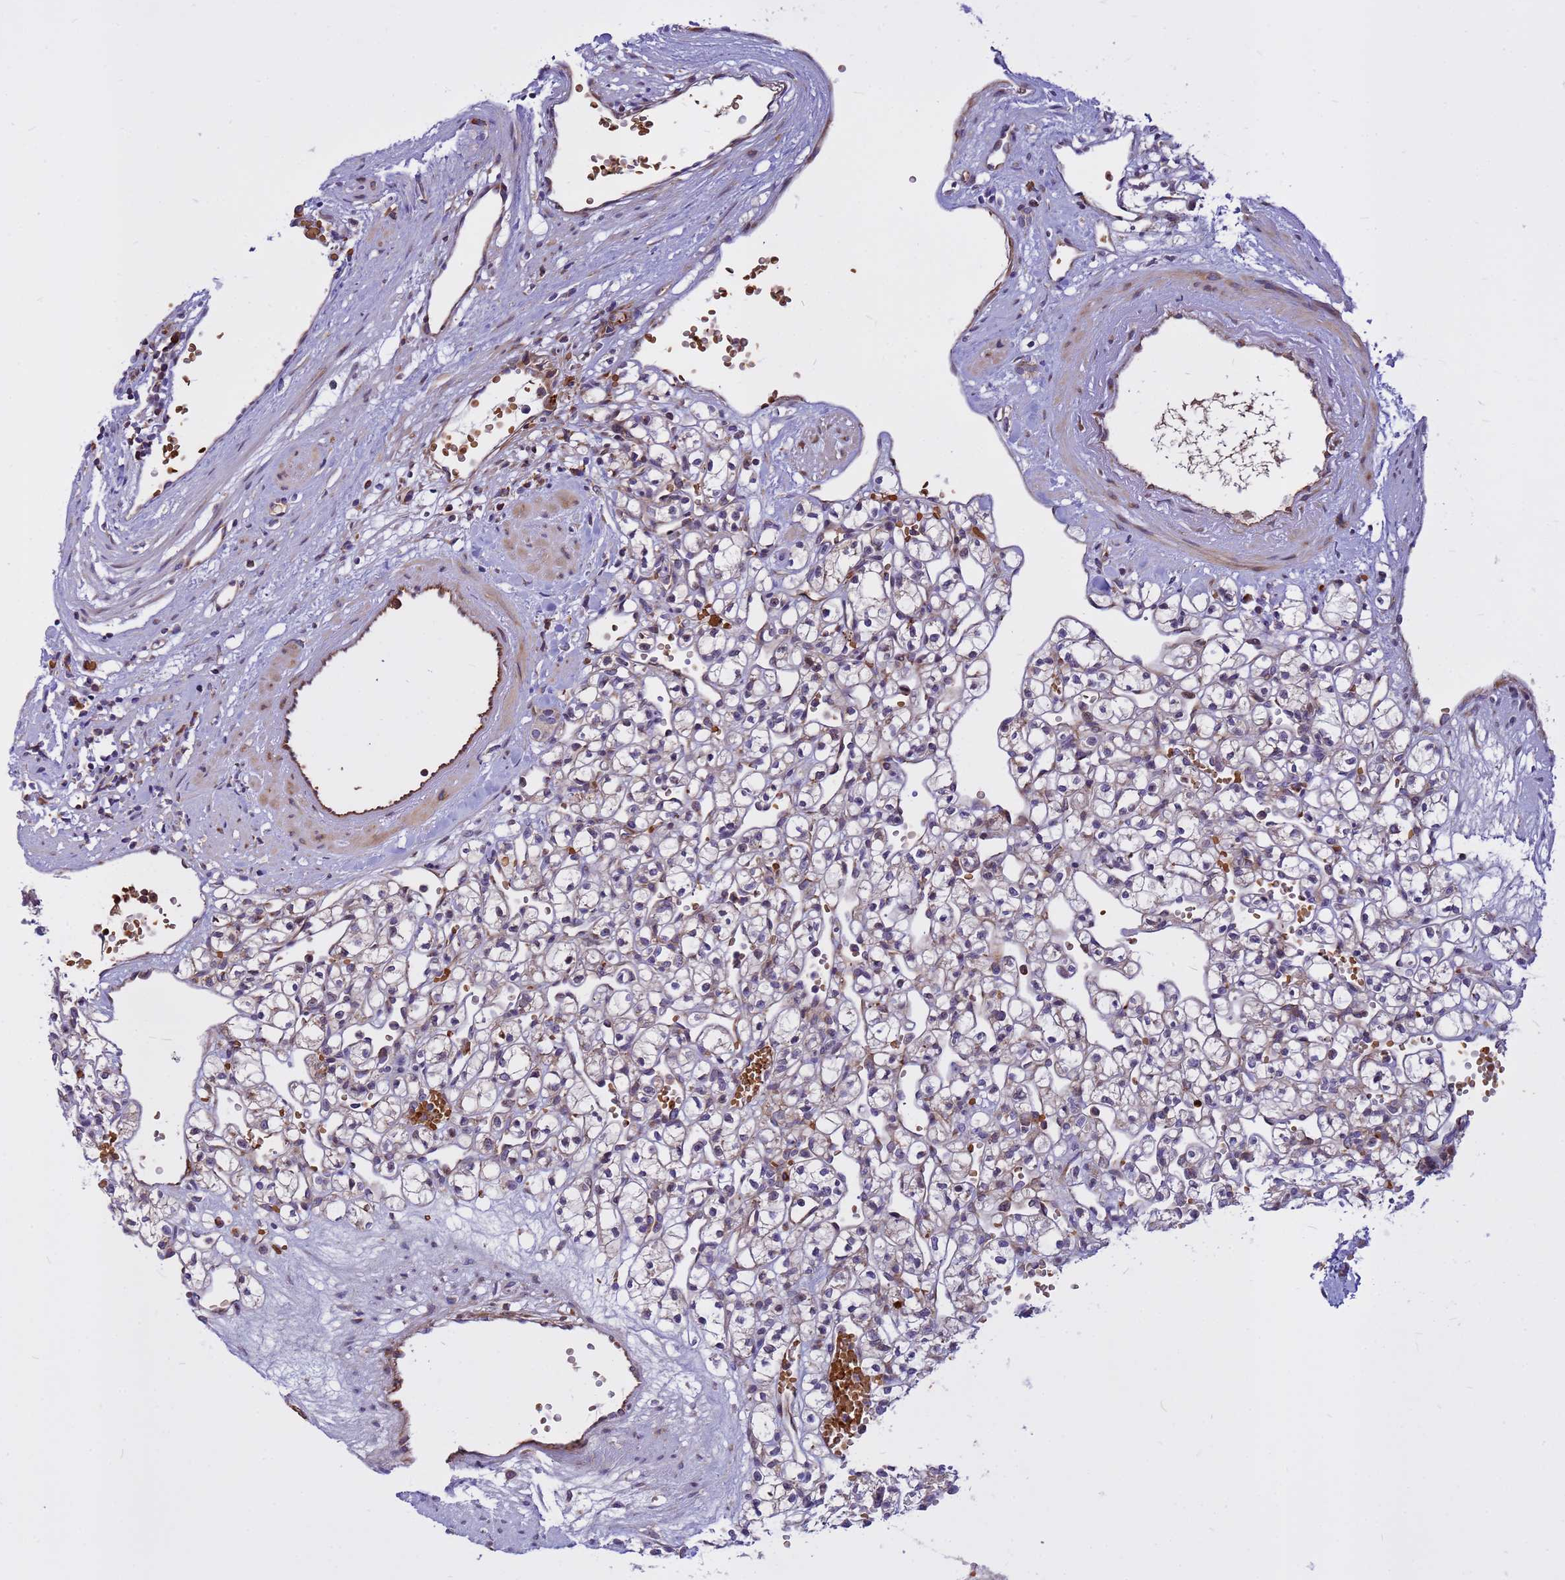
{"staining": {"intensity": "moderate", "quantity": "25%-75%", "location": "nuclear"}, "tissue": "renal cancer", "cell_type": "Tumor cells", "image_type": "cancer", "snomed": [{"axis": "morphology", "description": "Adenocarcinoma, NOS"}, {"axis": "topography", "description": "Kidney"}], "caption": "An immunohistochemistry histopathology image of tumor tissue is shown. Protein staining in brown shows moderate nuclear positivity in renal cancer (adenocarcinoma) within tumor cells.", "gene": "ZNF669", "patient": {"sex": "female", "age": 59}}